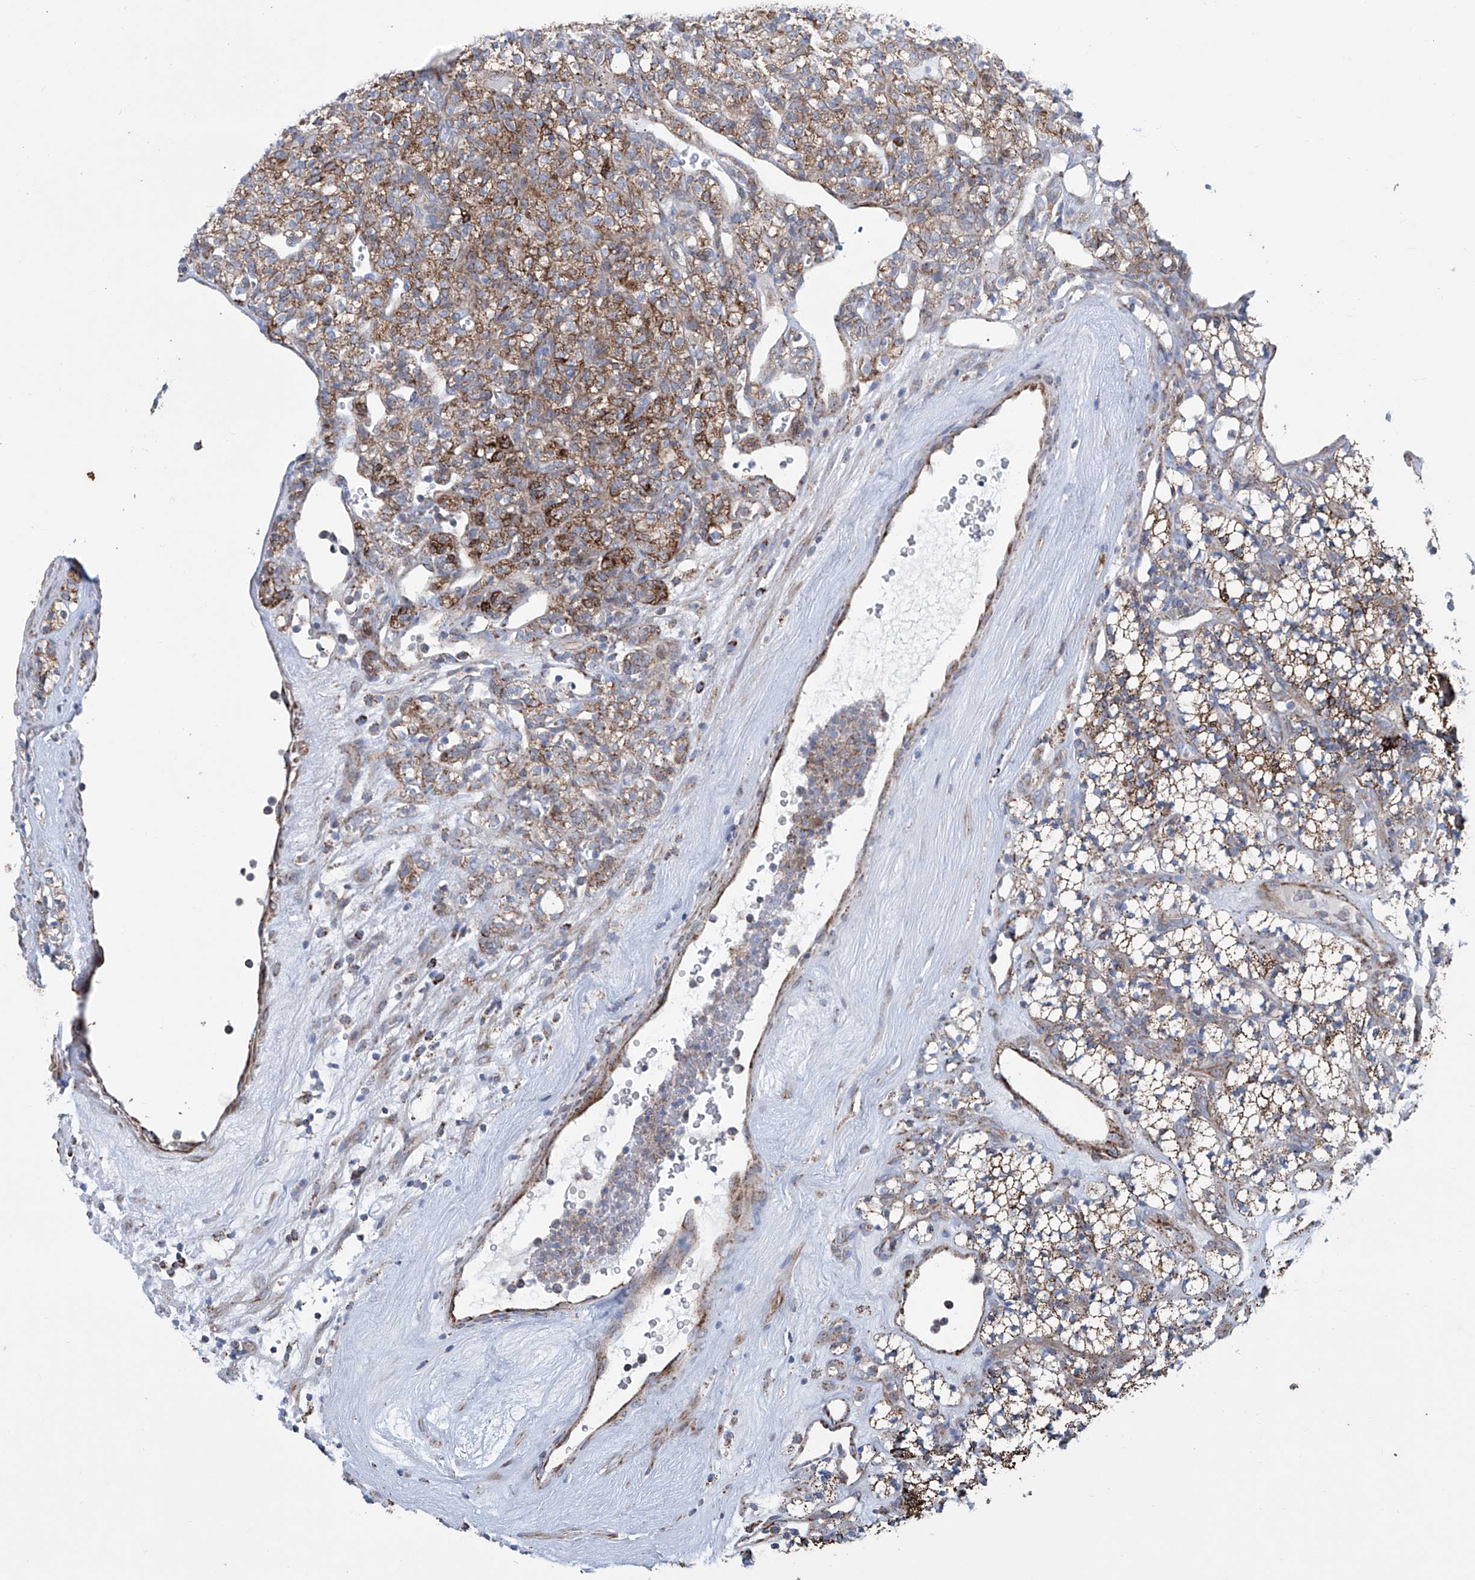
{"staining": {"intensity": "moderate", "quantity": ">75%", "location": "cytoplasmic/membranous"}, "tissue": "renal cancer", "cell_type": "Tumor cells", "image_type": "cancer", "snomed": [{"axis": "morphology", "description": "Adenocarcinoma, NOS"}, {"axis": "topography", "description": "Kidney"}], "caption": "This photomicrograph exhibits adenocarcinoma (renal) stained with immunohistochemistry (IHC) to label a protein in brown. The cytoplasmic/membranous of tumor cells show moderate positivity for the protein. Nuclei are counter-stained blue.", "gene": "ALDH6A1", "patient": {"sex": "male", "age": 77}}